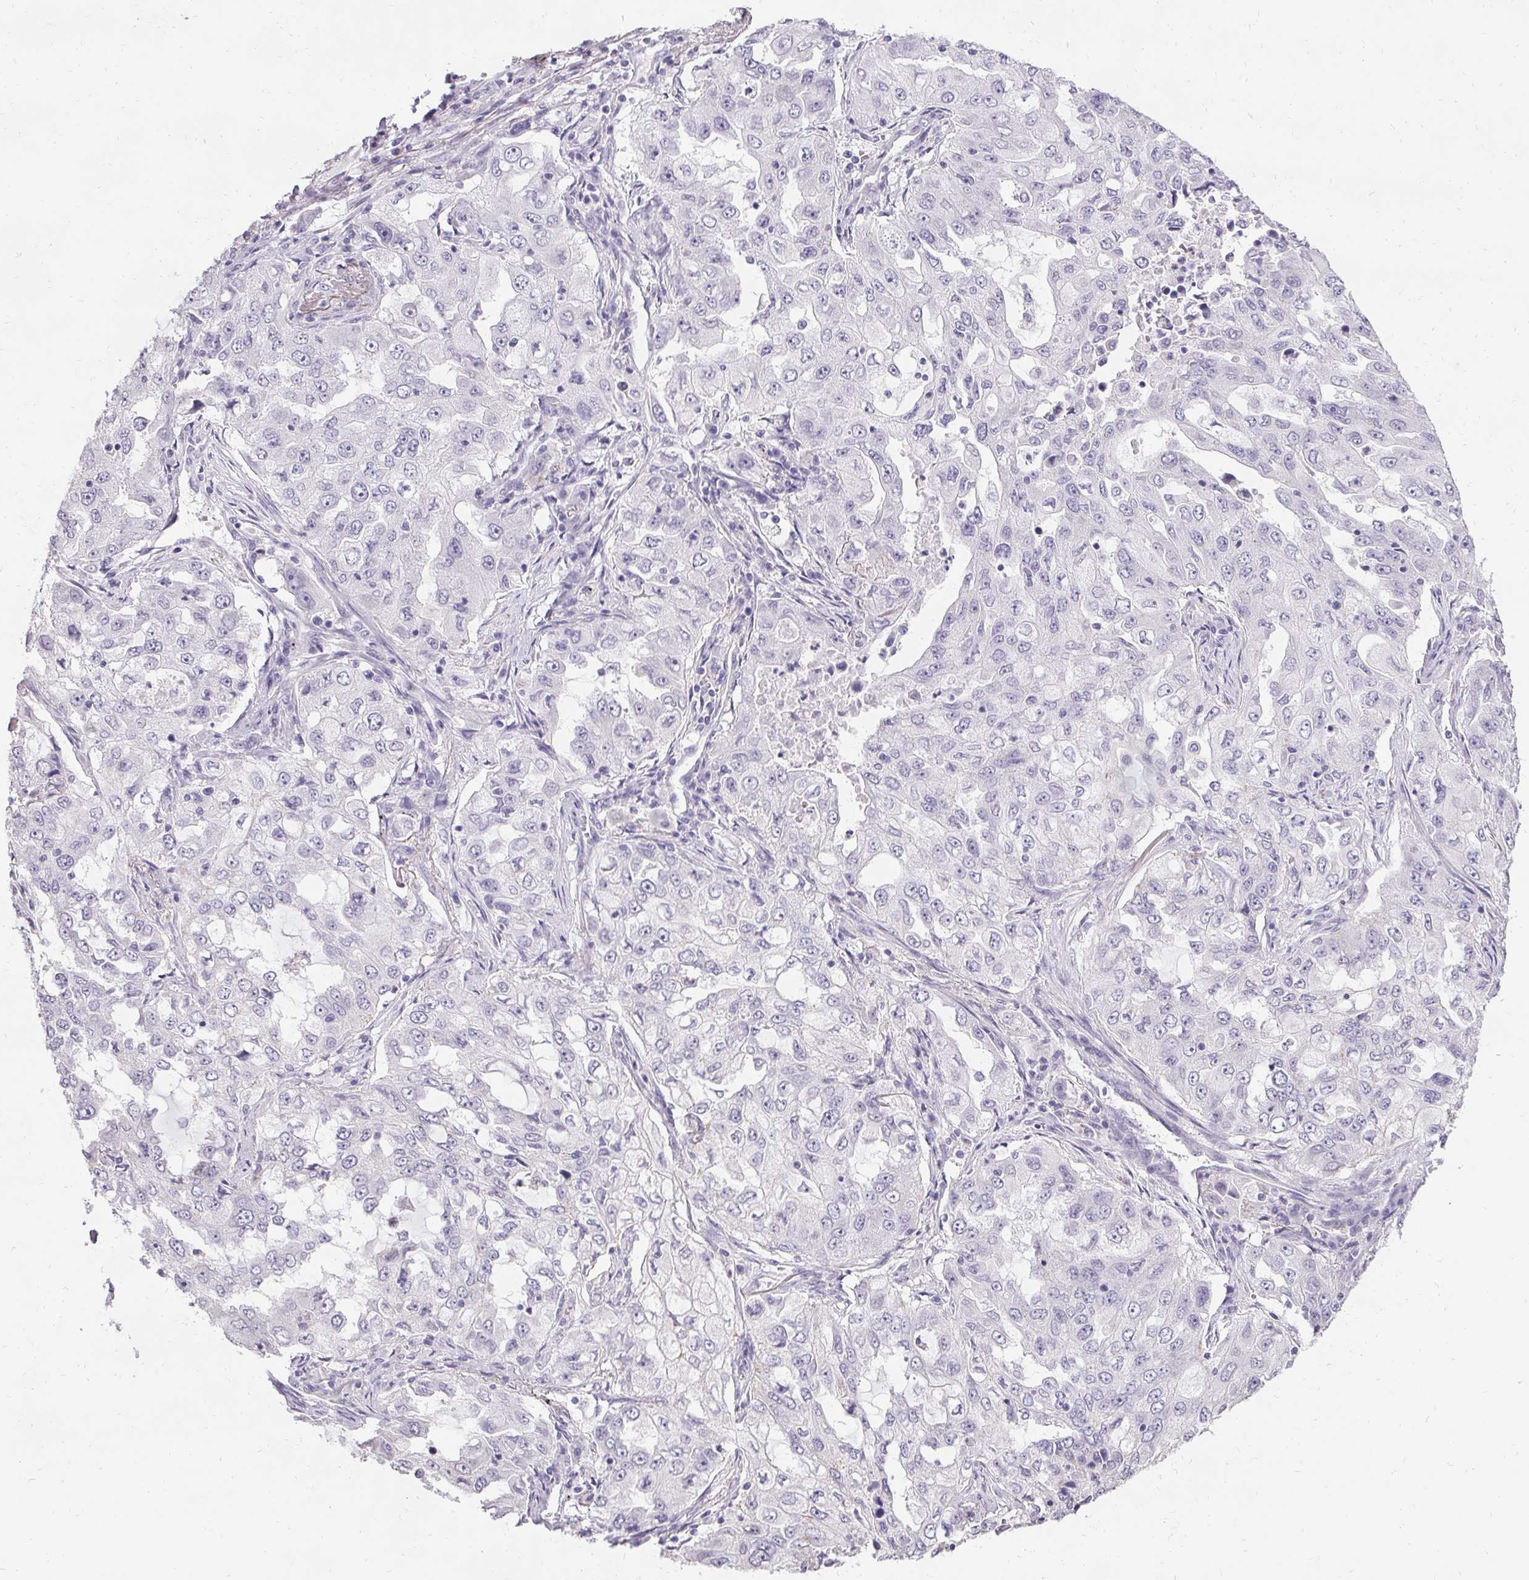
{"staining": {"intensity": "negative", "quantity": "none", "location": "none"}, "tissue": "lung cancer", "cell_type": "Tumor cells", "image_type": "cancer", "snomed": [{"axis": "morphology", "description": "Adenocarcinoma, NOS"}, {"axis": "topography", "description": "Lung"}], "caption": "Photomicrograph shows no significant protein expression in tumor cells of adenocarcinoma (lung). (DAB (3,3'-diaminobenzidine) immunohistochemistry with hematoxylin counter stain).", "gene": "PMEL", "patient": {"sex": "female", "age": 61}}